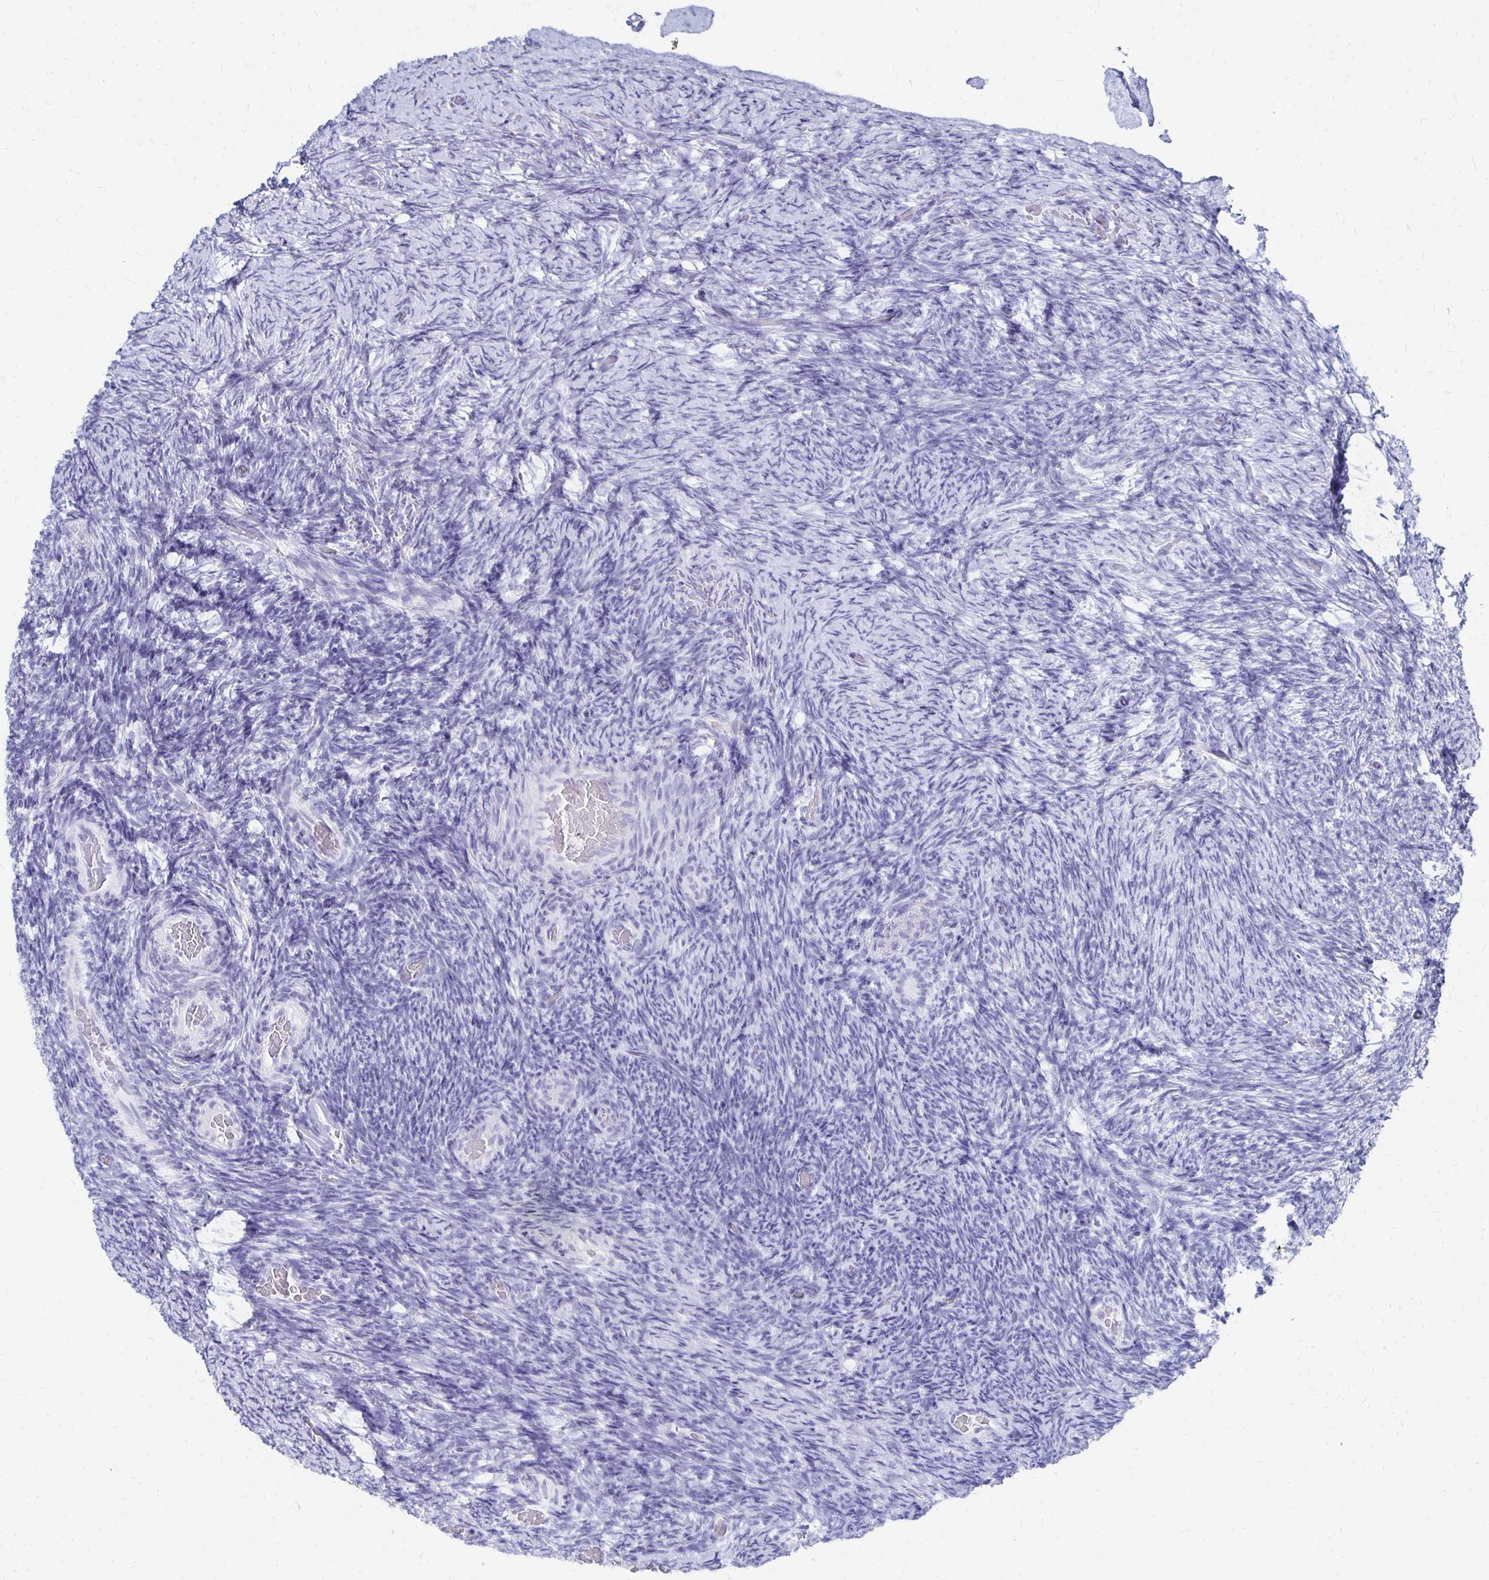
{"staining": {"intensity": "negative", "quantity": "none", "location": "none"}, "tissue": "ovary", "cell_type": "Ovarian stroma cells", "image_type": "normal", "snomed": [{"axis": "morphology", "description": "Normal tissue, NOS"}, {"axis": "topography", "description": "Ovary"}], "caption": "Image shows no protein positivity in ovarian stroma cells of benign ovary. (IHC, brightfield microscopy, high magnification).", "gene": "SYT2", "patient": {"sex": "female", "age": 34}}